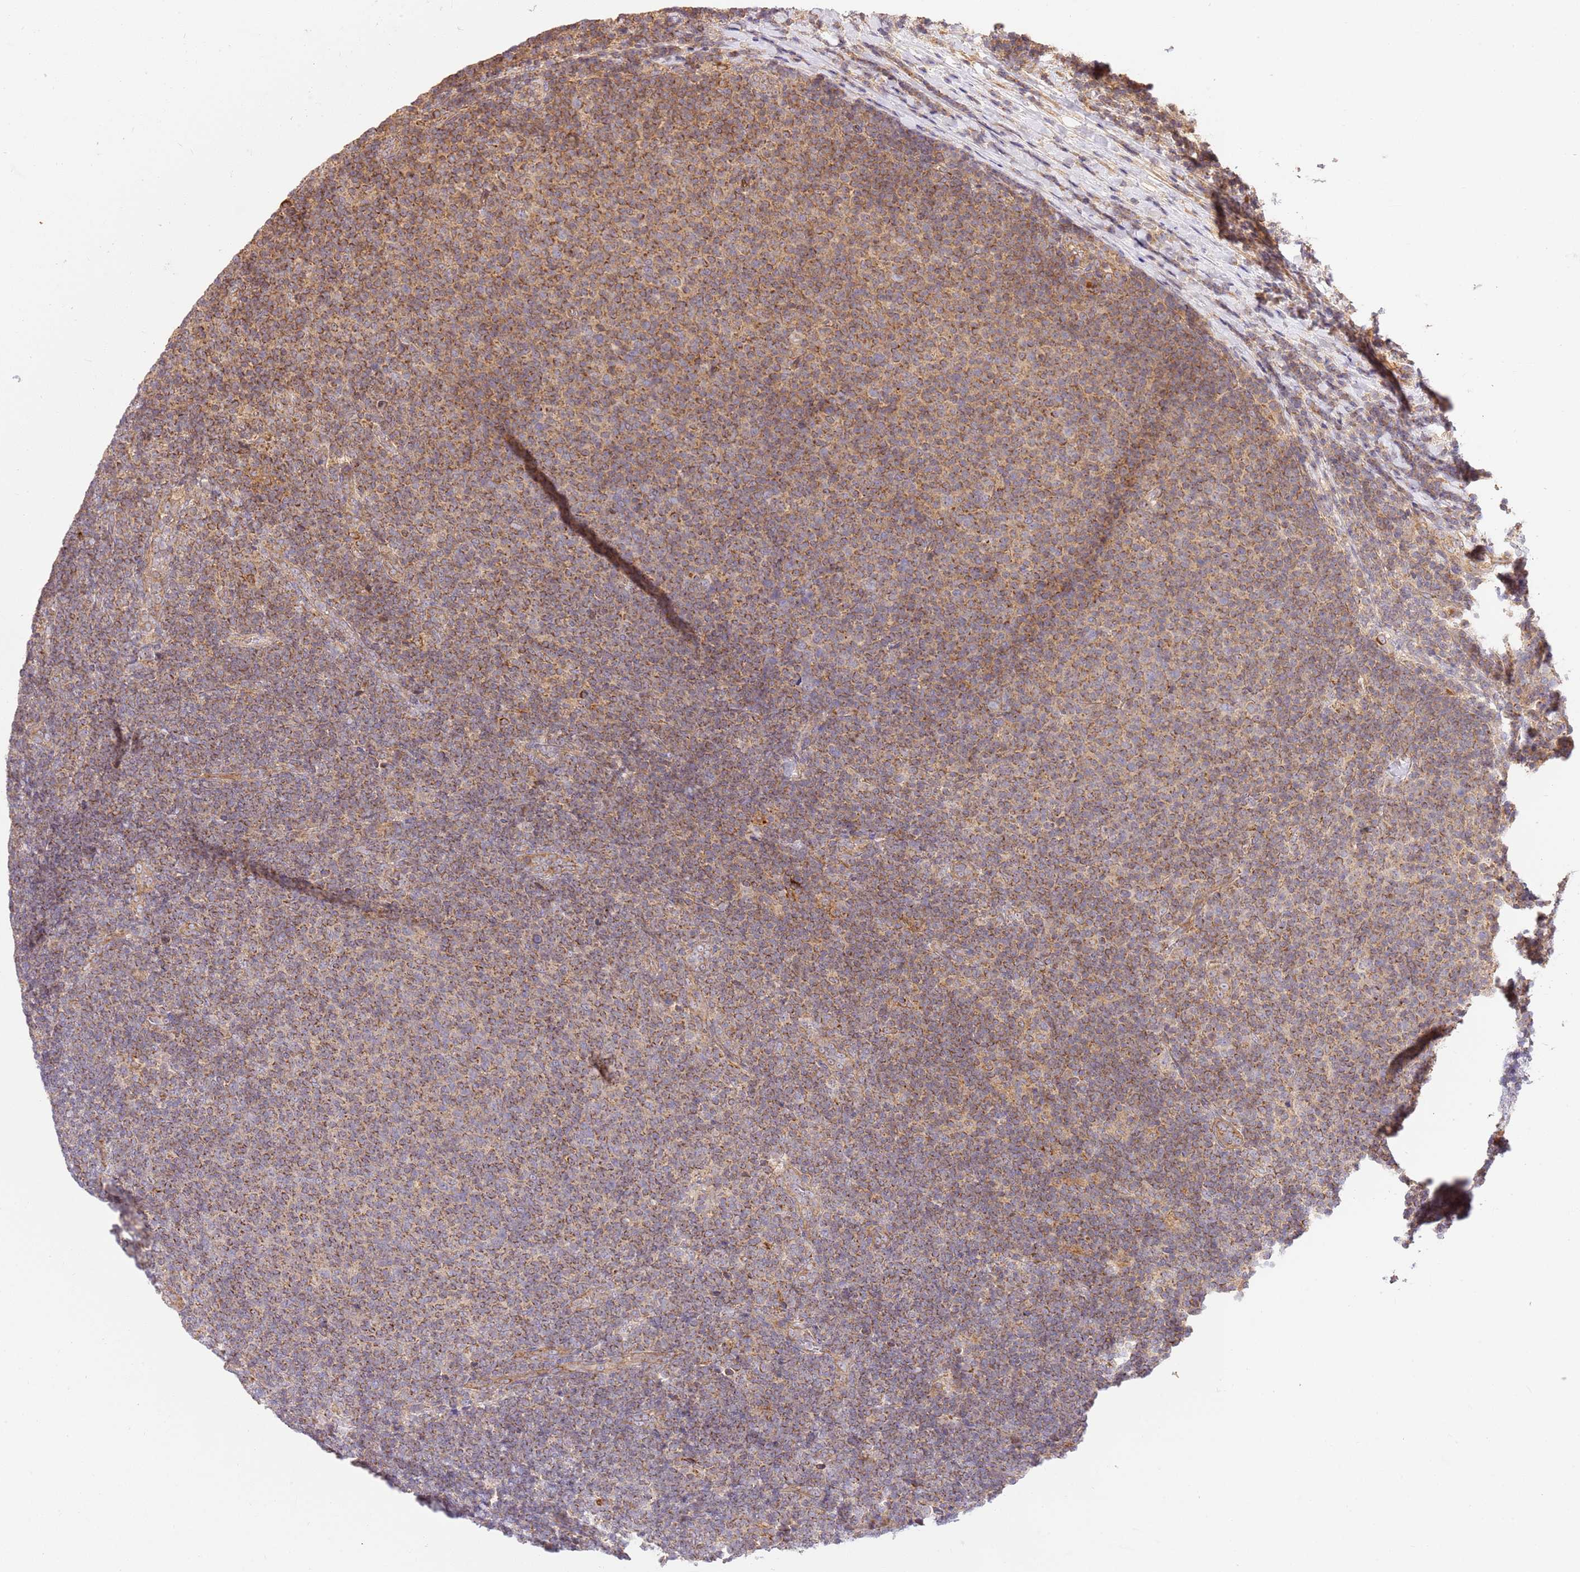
{"staining": {"intensity": "moderate", "quantity": ">75%", "location": "cytoplasmic/membranous"}, "tissue": "lymphoma", "cell_type": "Tumor cells", "image_type": "cancer", "snomed": [{"axis": "morphology", "description": "Malignant lymphoma, non-Hodgkin's type, Low grade"}, {"axis": "topography", "description": "Lymph node"}], "caption": "Malignant lymphoma, non-Hodgkin's type (low-grade) tissue reveals moderate cytoplasmic/membranous staining in about >75% of tumor cells", "gene": "SPATA2L", "patient": {"sex": "male", "age": 66}}